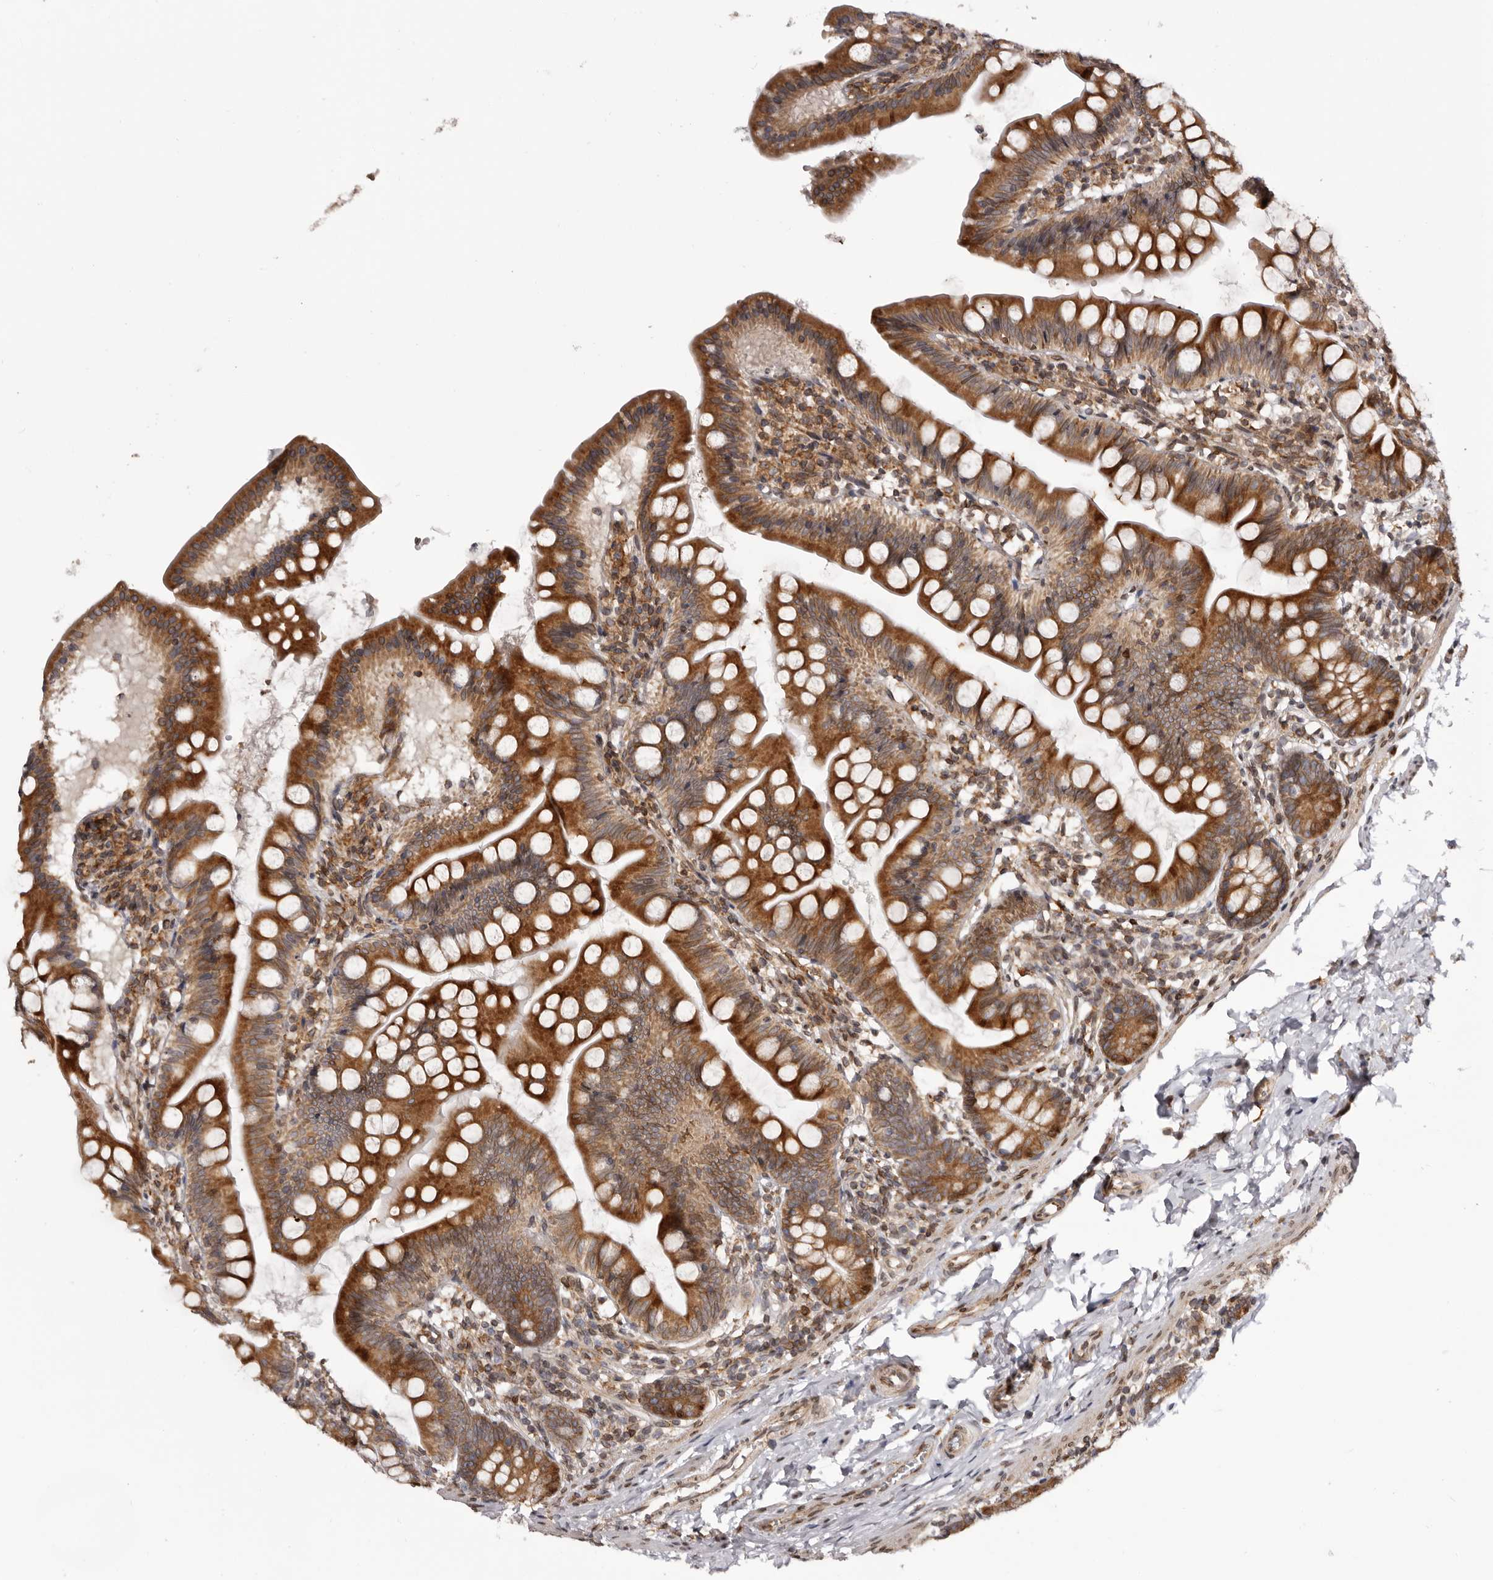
{"staining": {"intensity": "strong", "quantity": ">75%", "location": "cytoplasmic/membranous"}, "tissue": "small intestine", "cell_type": "Glandular cells", "image_type": "normal", "snomed": [{"axis": "morphology", "description": "Normal tissue, NOS"}, {"axis": "topography", "description": "Small intestine"}], "caption": "Immunohistochemical staining of normal human small intestine displays strong cytoplasmic/membranous protein staining in about >75% of glandular cells.", "gene": "C4orf3", "patient": {"sex": "male", "age": 7}}